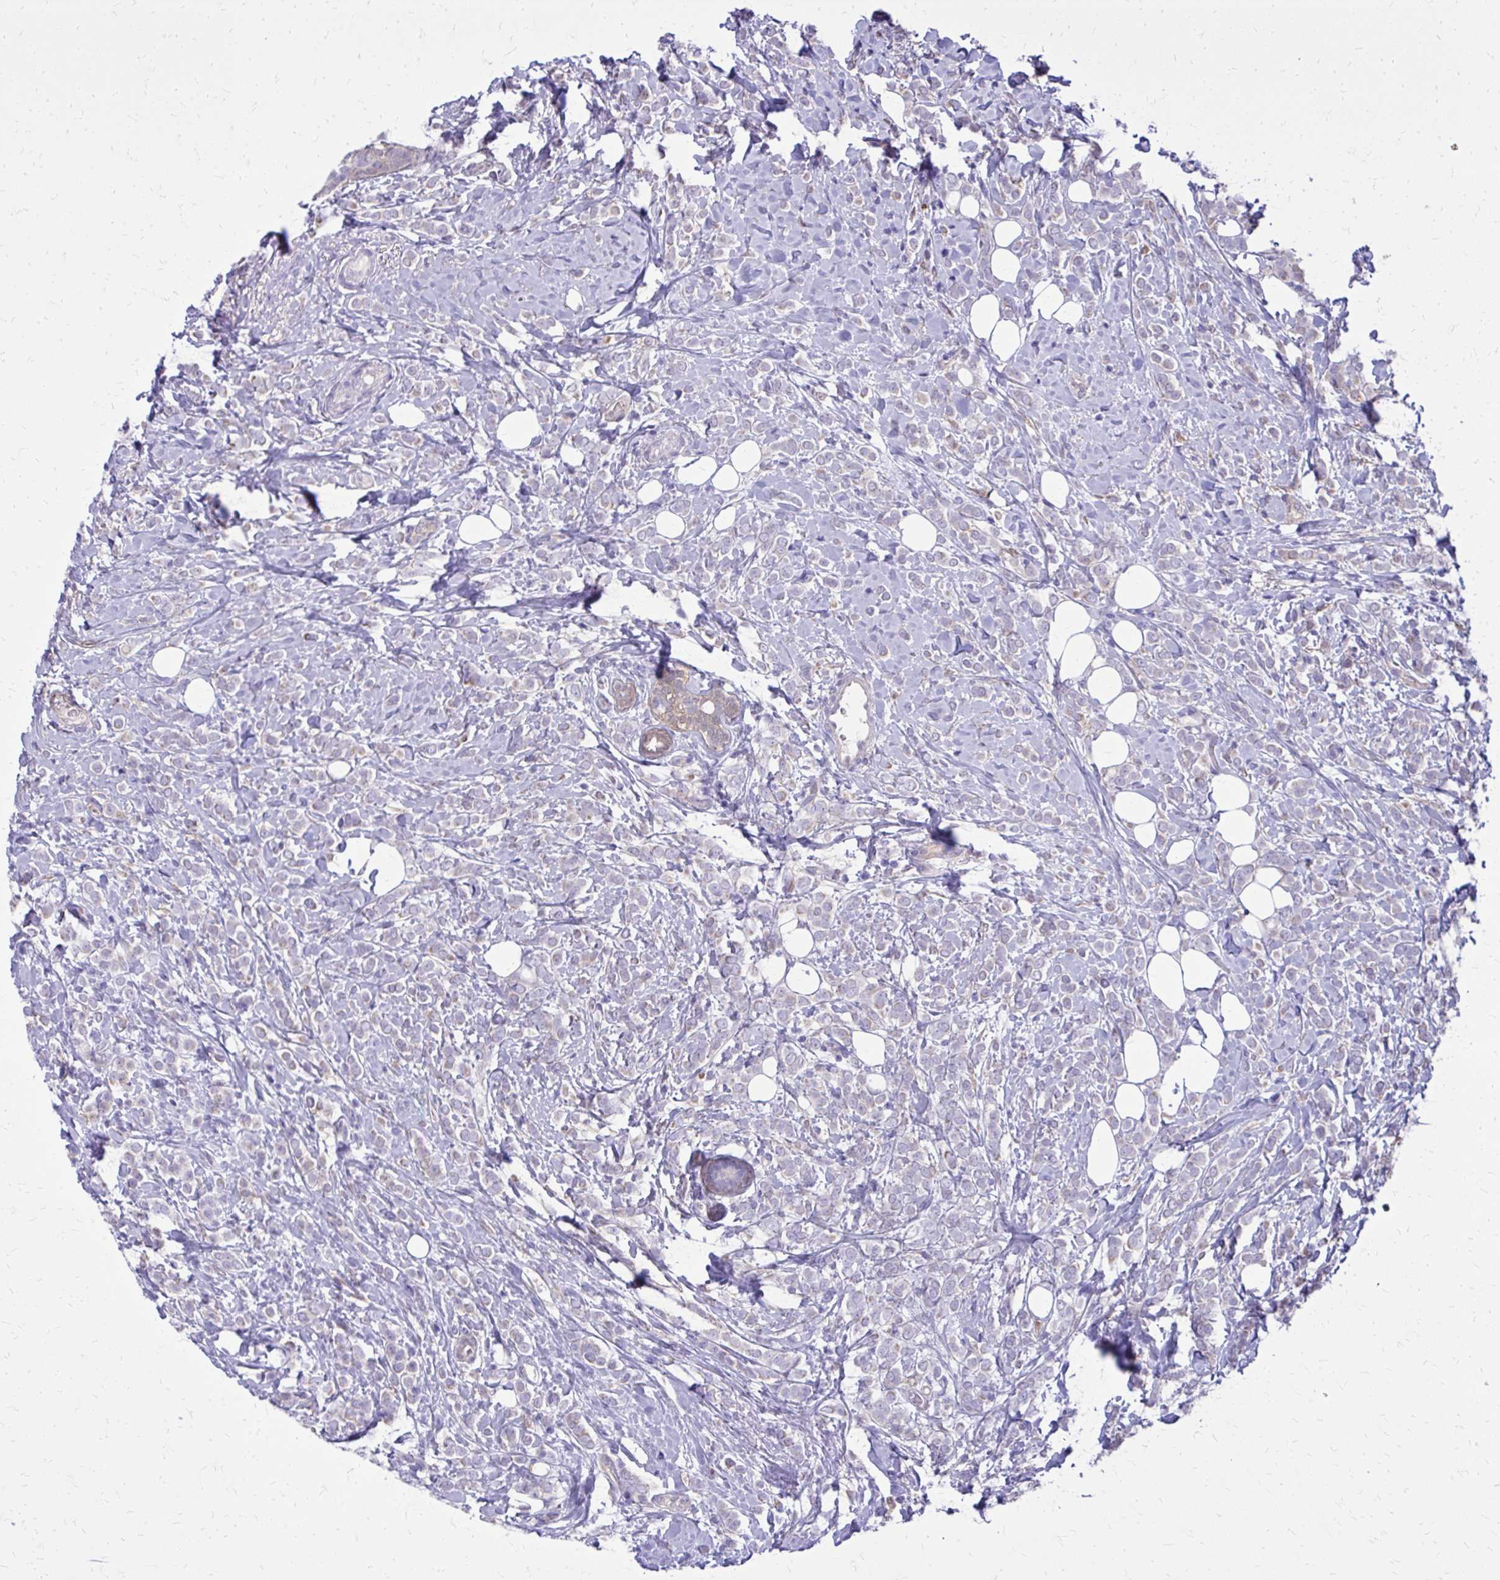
{"staining": {"intensity": "negative", "quantity": "none", "location": "none"}, "tissue": "breast cancer", "cell_type": "Tumor cells", "image_type": "cancer", "snomed": [{"axis": "morphology", "description": "Lobular carcinoma"}, {"axis": "topography", "description": "Breast"}], "caption": "There is no significant positivity in tumor cells of lobular carcinoma (breast).", "gene": "NNMT", "patient": {"sex": "female", "age": 49}}